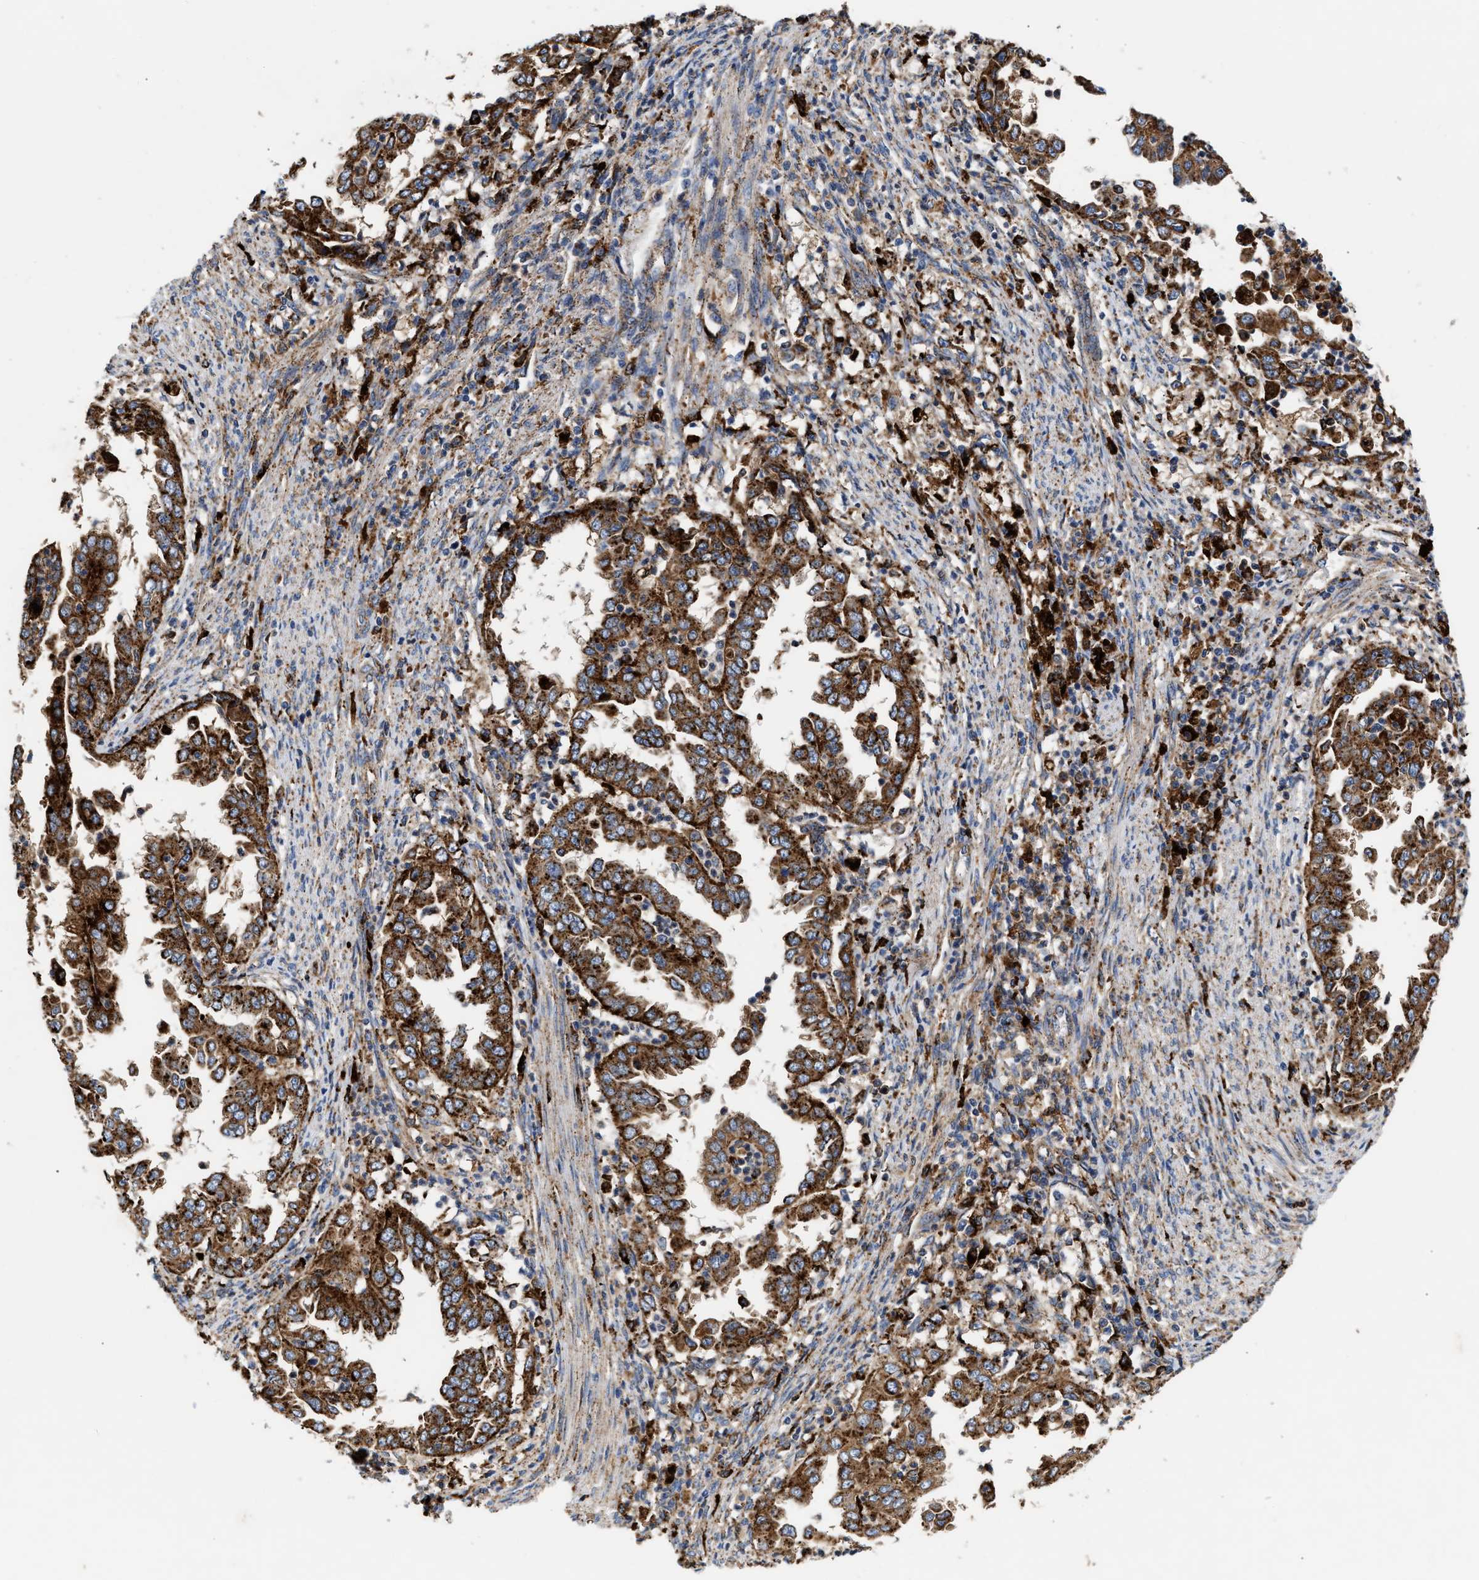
{"staining": {"intensity": "strong", "quantity": ">75%", "location": "cytoplasmic/membranous"}, "tissue": "endometrial cancer", "cell_type": "Tumor cells", "image_type": "cancer", "snomed": [{"axis": "morphology", "description": "Adenocarcinoma, NOS"}, {"axis": "topography", "description": "Endometrium"}], "caption": "An immunohistochemistry (IHC) image of neoplastic tissue is shown. Protein staining in brown labels strong cytoplasmic/membranous positivity in endometrial cancer within tumor cells.", "gene": "CCDC146", "patient": {"sex": "female", "age": 85}}